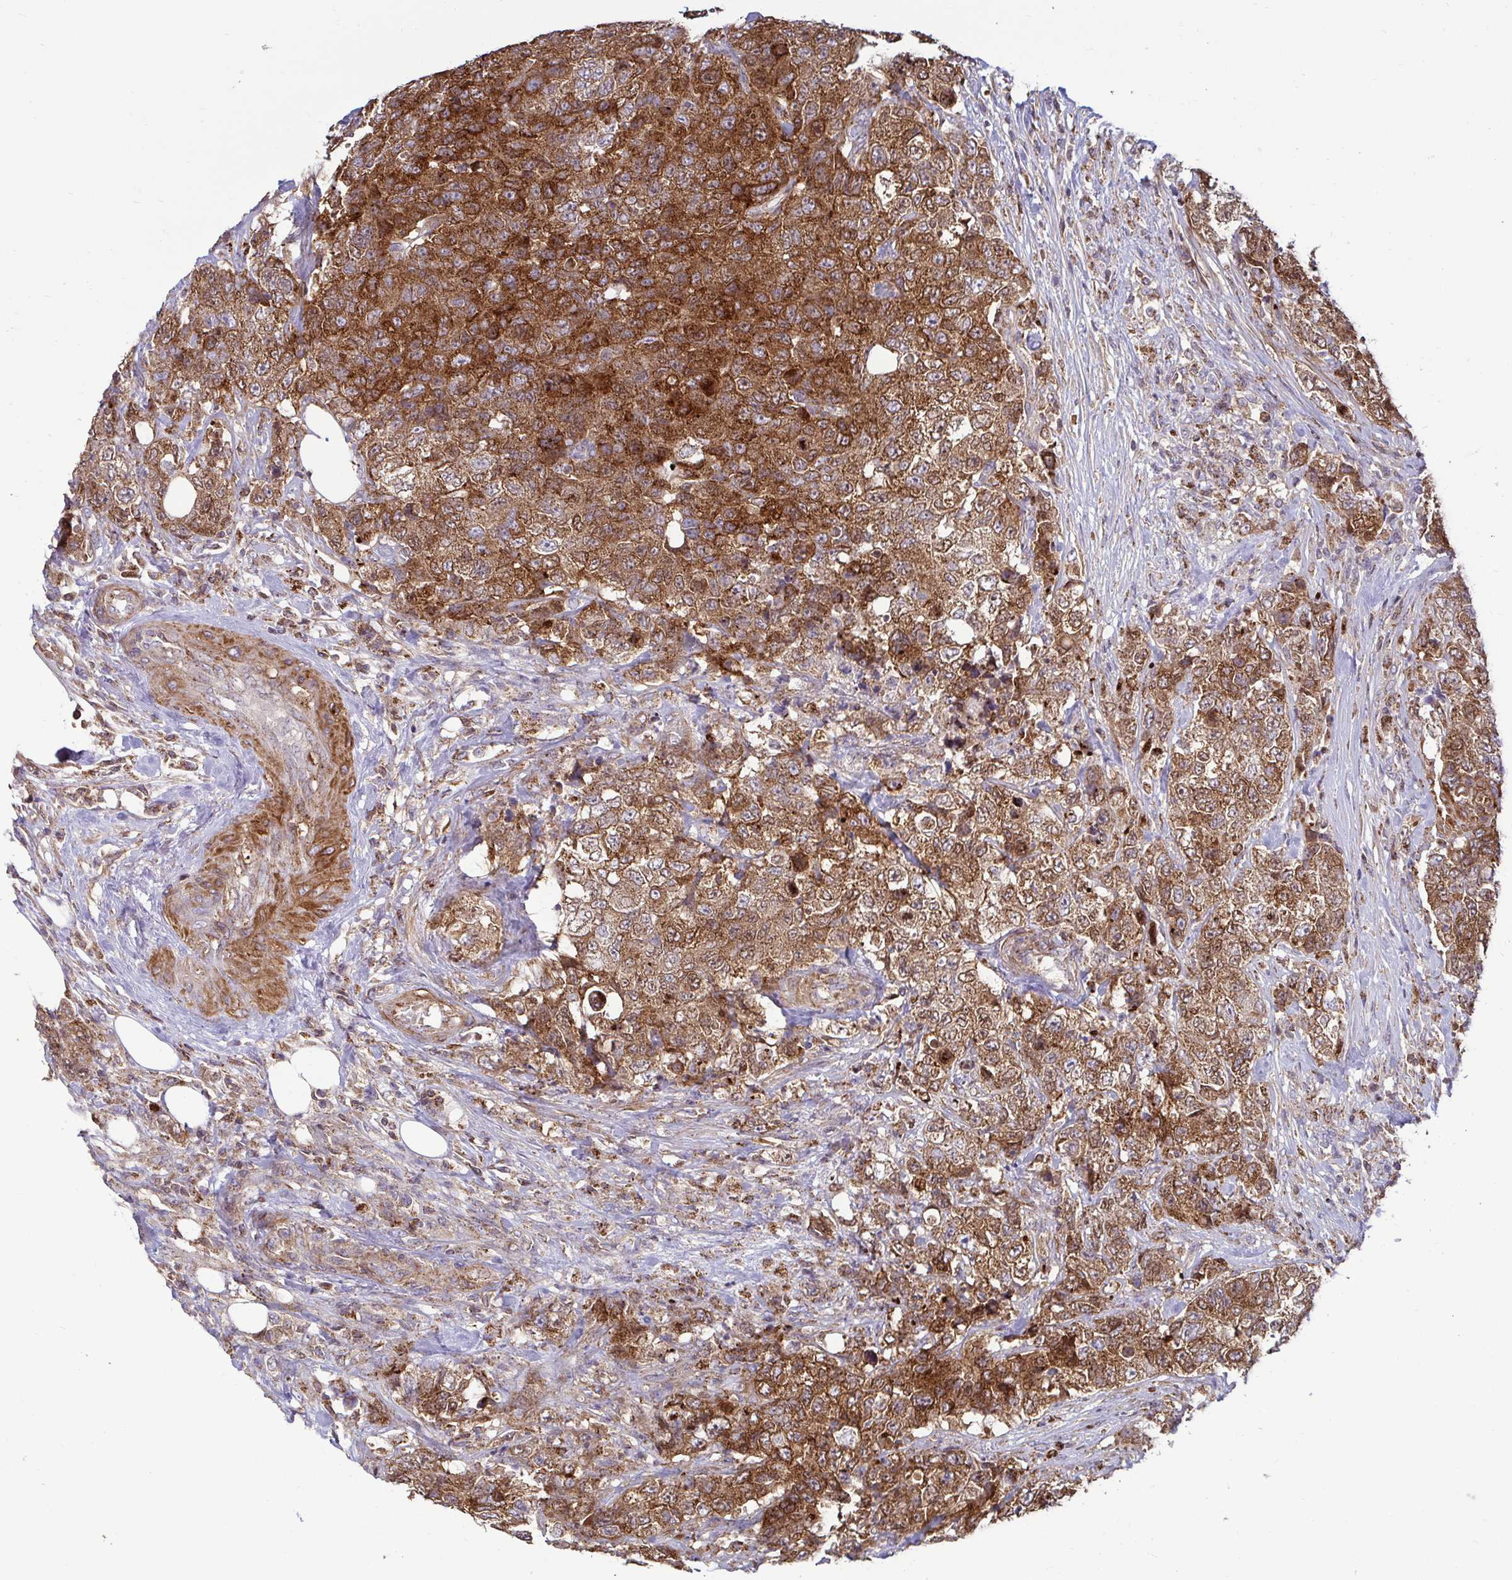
{"staining": {"intensity": "strong", "quantity": ">75%", "location": "cytoplasmic/membranous"}, "tissue": "urothelial cancer", "cell_type": "Tumor cells", "image_type": "cancer", "snomed": [{"axis": "morphology", "description": "Urothelial carcinoma, High grade"}, {"axis": "topography", "description": "Urinary bladder"}], "caption": "Immunohistochemical staining of urothelial cancer exhibits high levels of strong cytoplasmic/membranous expression in about >75% of tumor cells.", "gene": "SPRY1", "patient": {"sex": "female", "age": 78}}